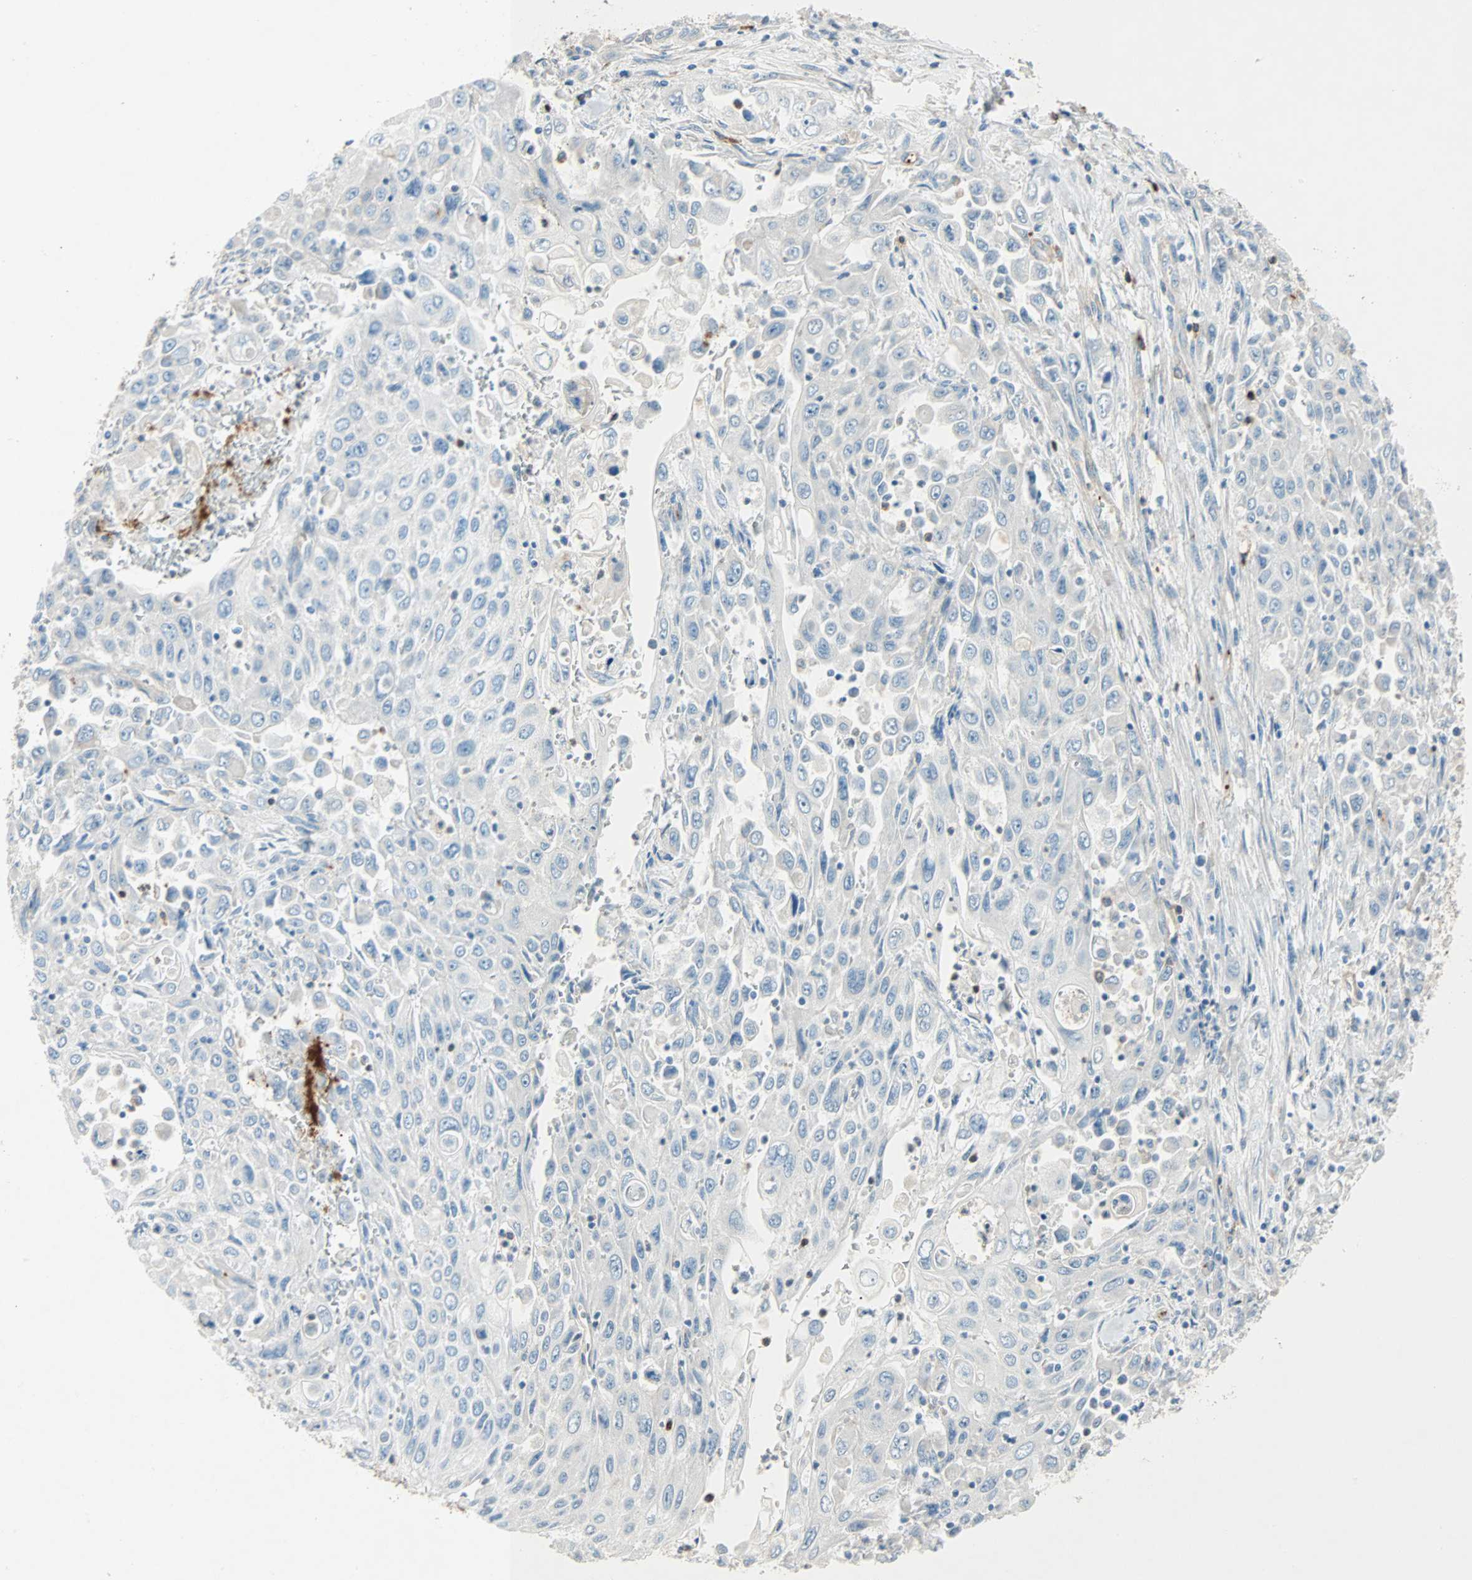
{"staining": {"intensity": "weak", "quantity": "25%-75%", "location": "cytoplasmic/membranous"}, "tissue": "pancreatic cancer", "cell_type": "Tumor cells", "image_type": "cancer", "snomed": [{"axis": "morphology", "description": "Adenocarcinoma, NOS"}, {"axis": "topography", "description": "Pancreas"}], "caption": "Brown immunohistochemical staining in adenocarcinoma (pancreatic) demonstrates weak cytoplasmic/membranous staining in approximately 25%-75% of tumor cells.", "gene": "LY6G6F", "patient": {"sex": "male", "age": 70}}